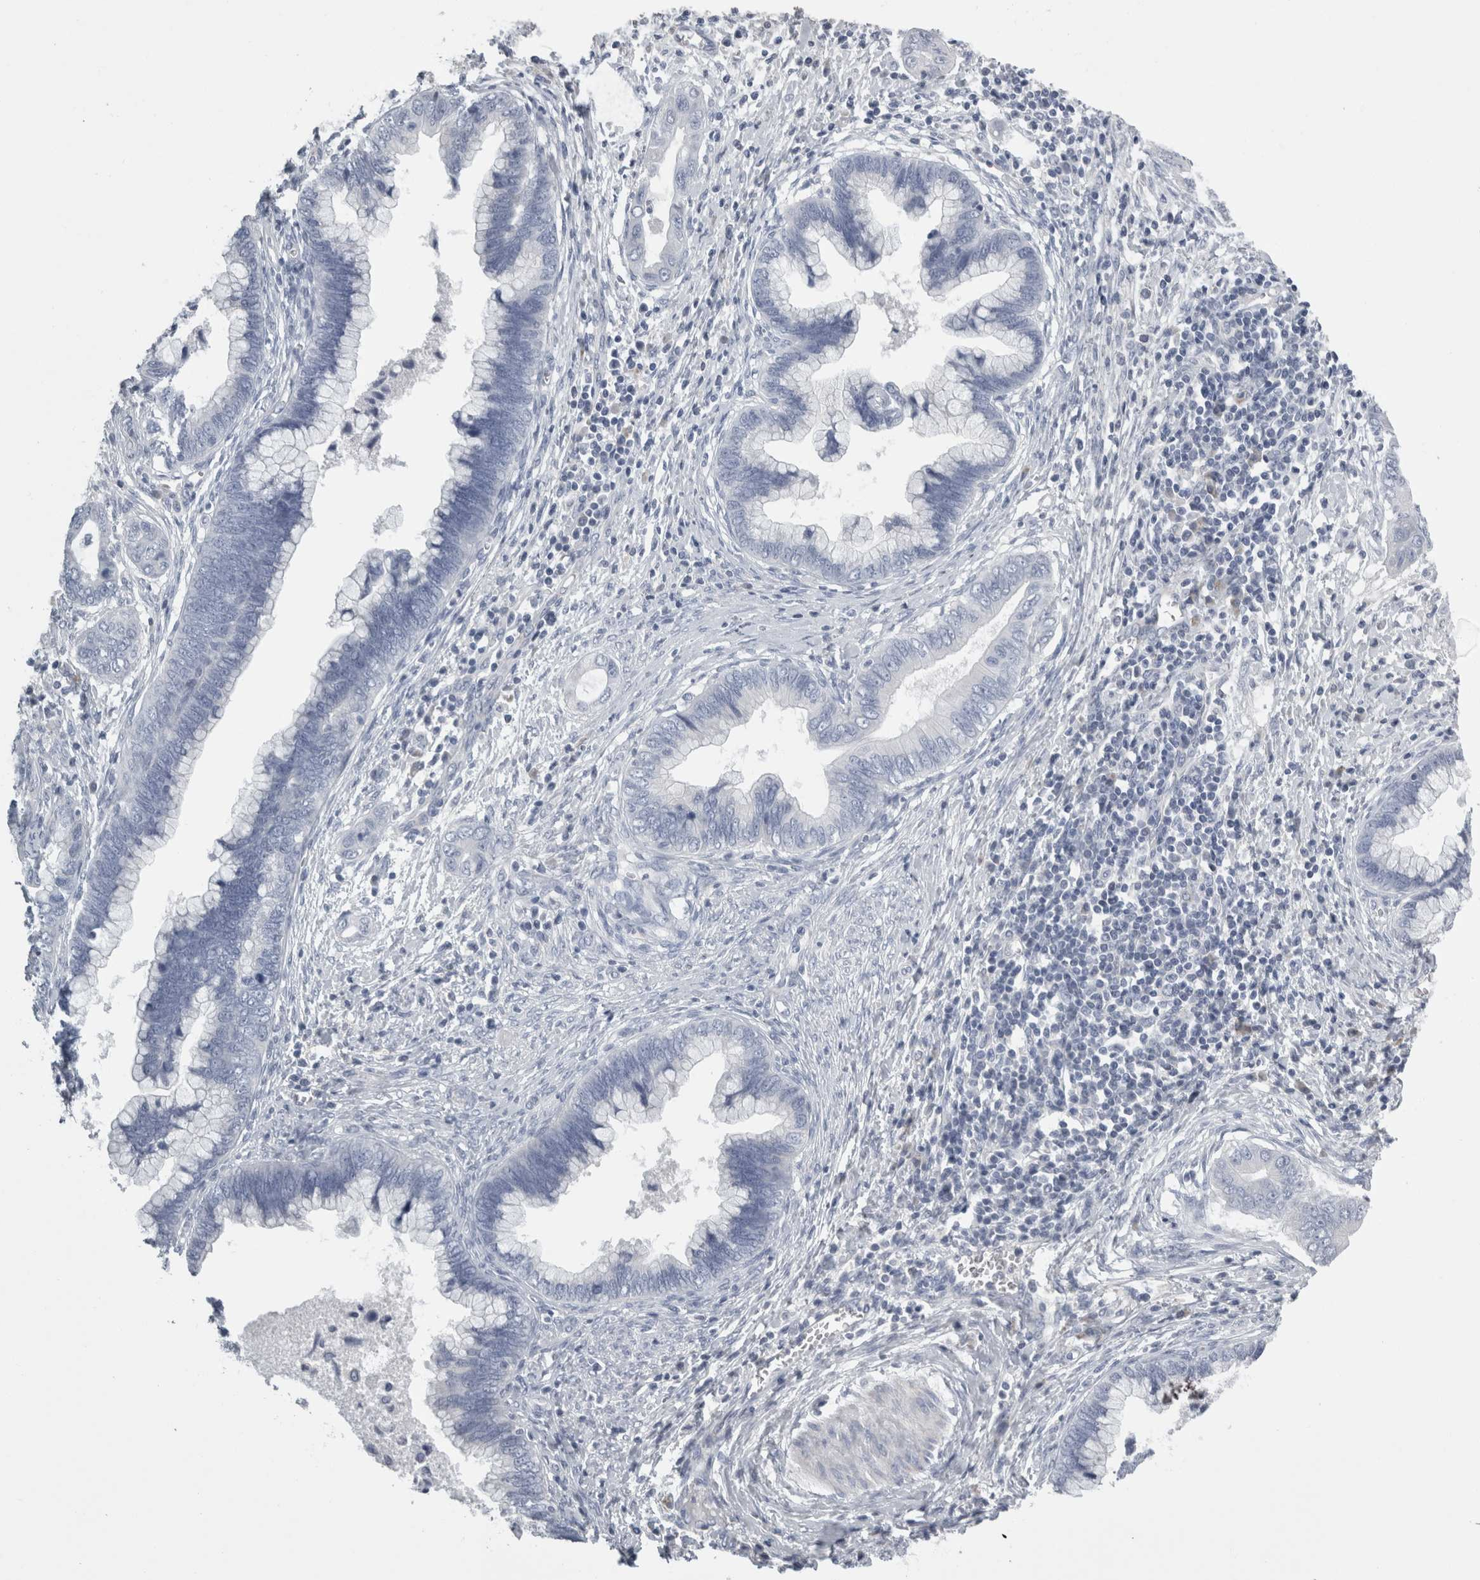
{"staining": {"intensity": "negative", "quantity": "none", "location": "none"}, "tissue": "cervical cancer", "cell_type": "Tumor cells", "image_type": "cancer", "snomed": [{"axis": "morphology", "description": "Adenocarcinoma, NOS"}, {"axis": "topography", "description": "Cervix"}], "caption": "This image is of cervical adenocarcinoma stained with immunohistochemistry to label a protein in brown with the nuclei are counter-stained blue. There is no expression in tumor cells. (Brightfield microscopy of DAB (3,3'-diaminobenzidine) immunohistochemistry at high magnification).", "gene": "TCAP", "patient": {"sex": "female", "age": 44}}